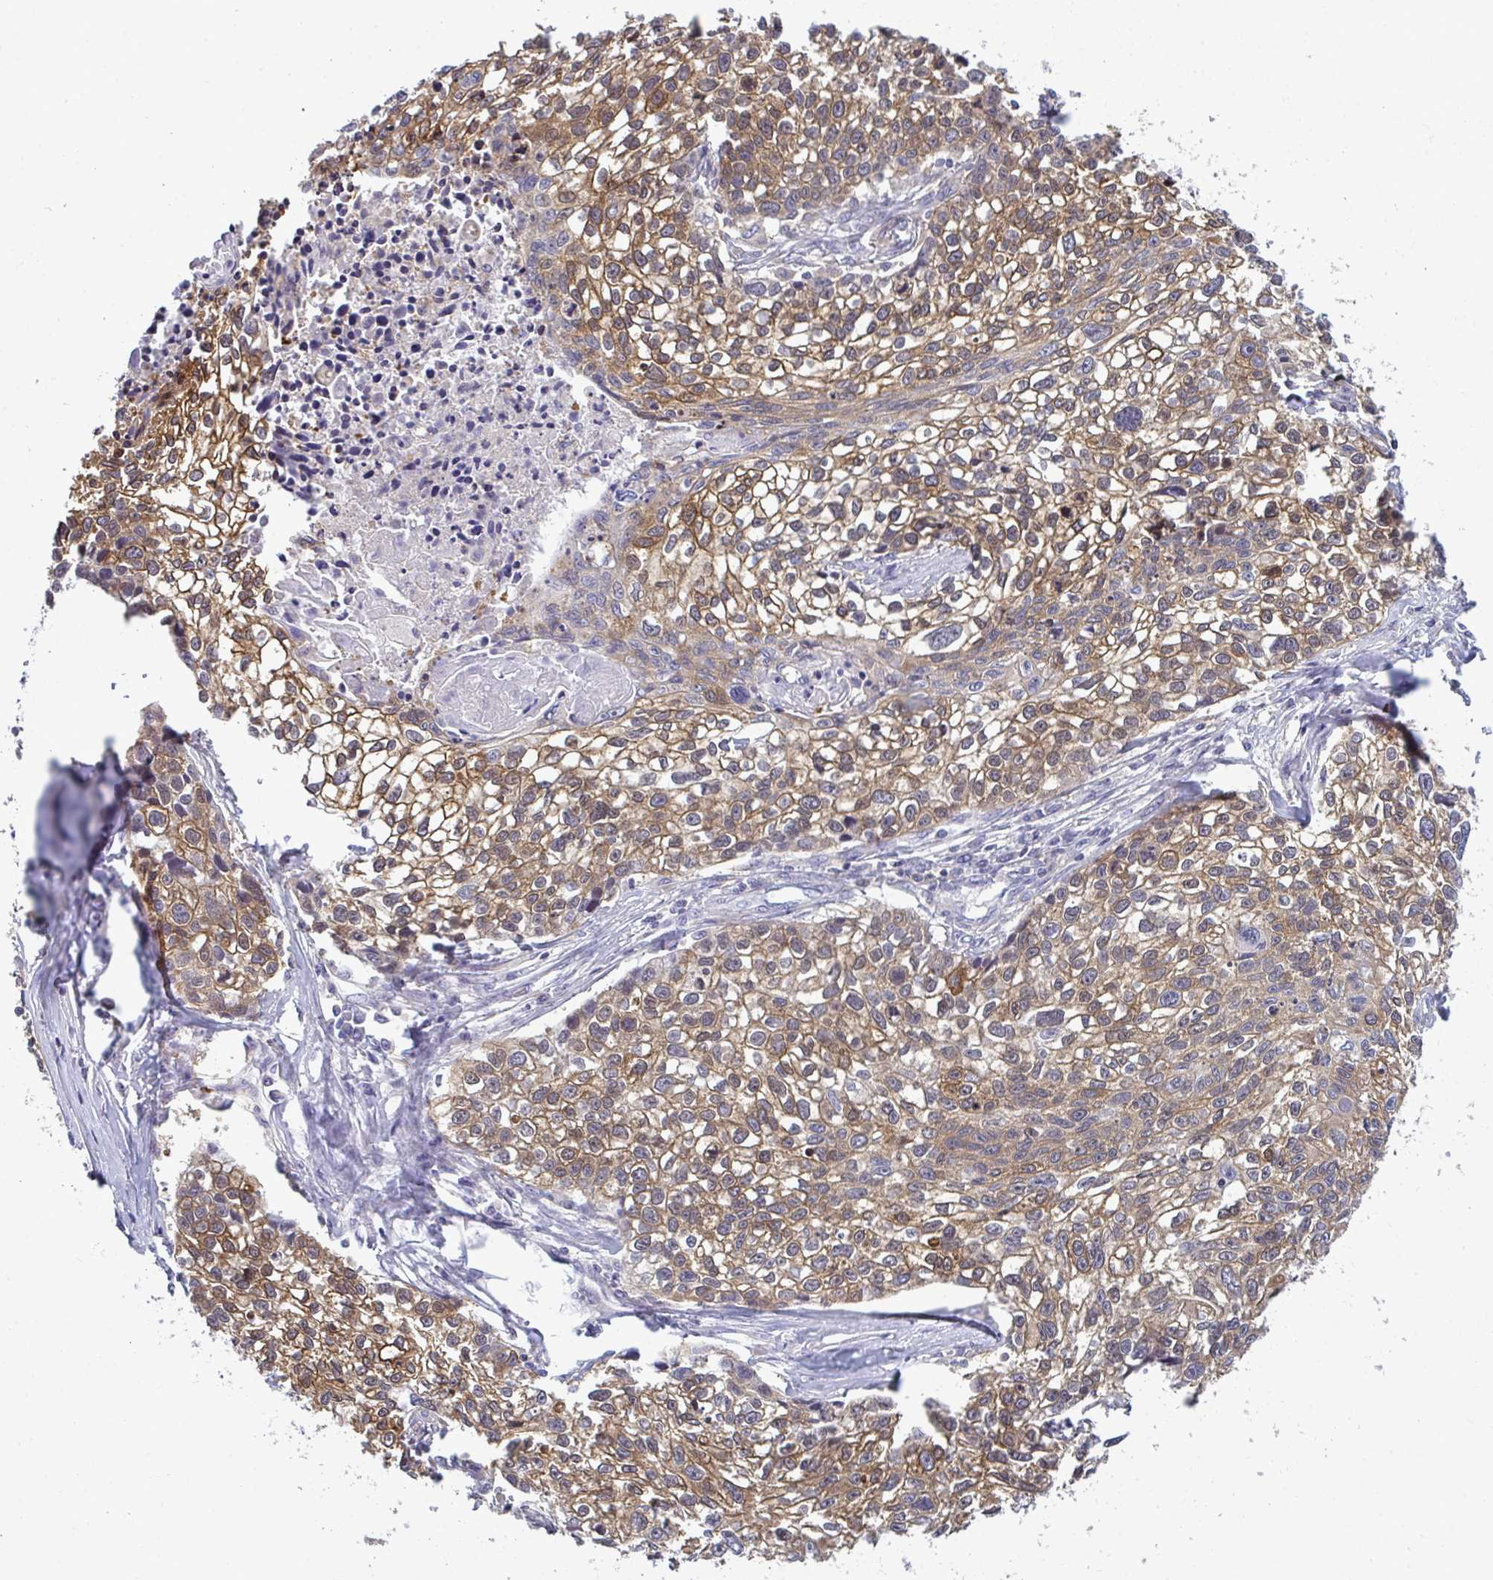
{"staining": {"intensity": "moderate", "quantity": "25%-75%", "location": "cytoplasmic/membranous"}, "tissue": "lung cancer", "cell_type": "Tumor cells", "image_type": "cancer", "snomed": [{"axis": "morphology", "description": "Squamous cell carcinoma, NOS"}, {"axis": "topography", "description": "Lung"}], "caption": "IHC histopathology image of neoplastic tissue: lung cancer (squamous cell carcinoma) stained using IHC reveals medium levels of moderate protein expression localized specifically in the cytoplasmic/membranous of tumor cells, appearing as a cytoplasmic/membranous brown color.", "gene": "SLC30A6", "patient": {"sex": "male", "age": 74}}